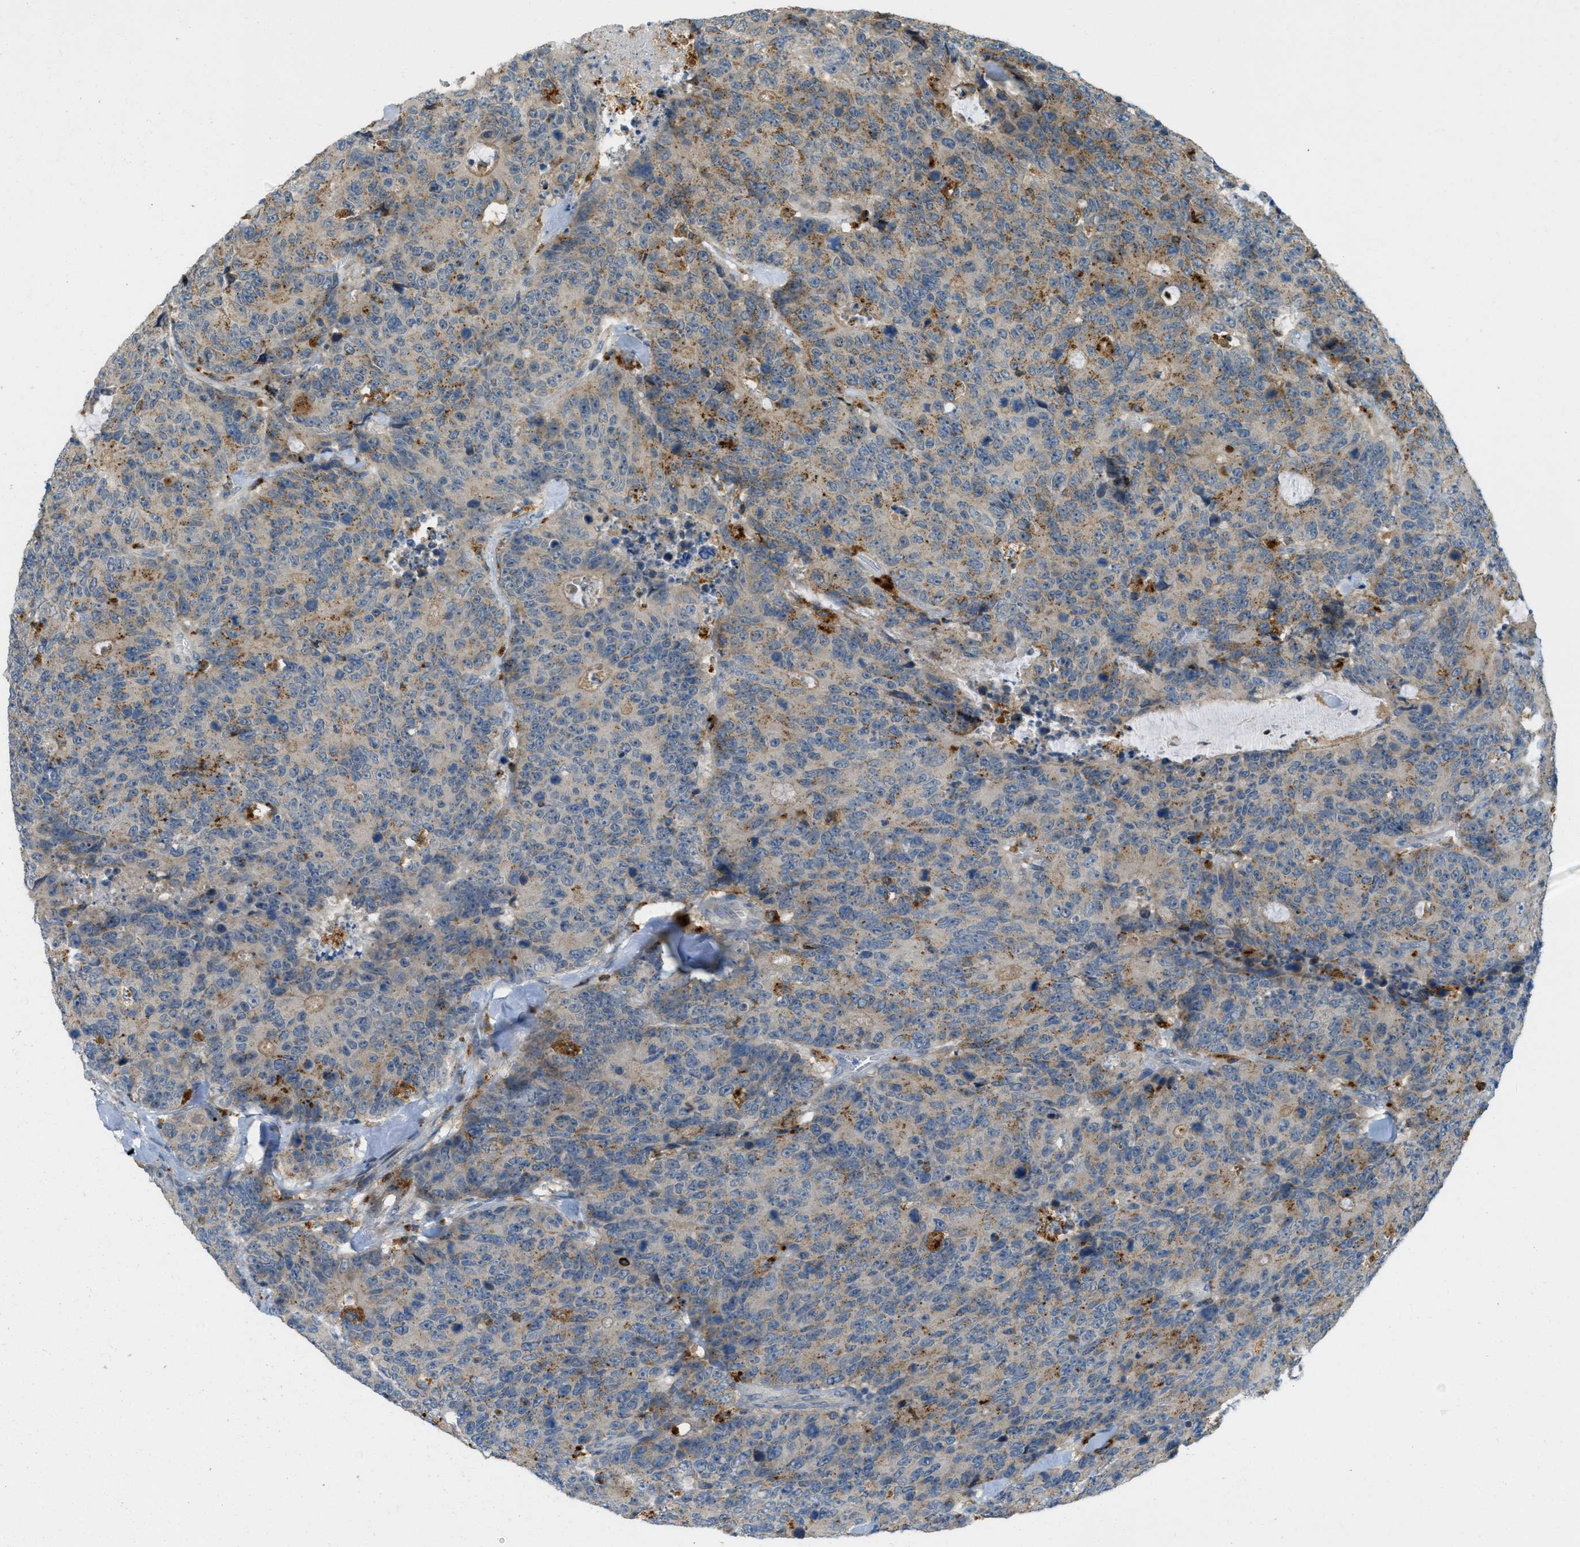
{"staining": {"intensity": "moderate", "quantity": "<25%", "location": "cytoplasmic/membranous"}, "tissue": "colorectal cancer", "cell_type": "Tumor cells", "image_type": "cancer", "snomed": [{"axis": "morphology", "description": "Adenocarcinoma, NOS"}, {"axis": "topography", "description": "Colon"}], "caption": "There is low levels of moderate cytoplasmic/membranous positivity in tumor cells of colorectal cancer (adenocarcinoma), as demonstrated by immunohistochemical staining (brown color).", "gene": "PLBD2", "patient": {"sex": "female", "age": 86}}